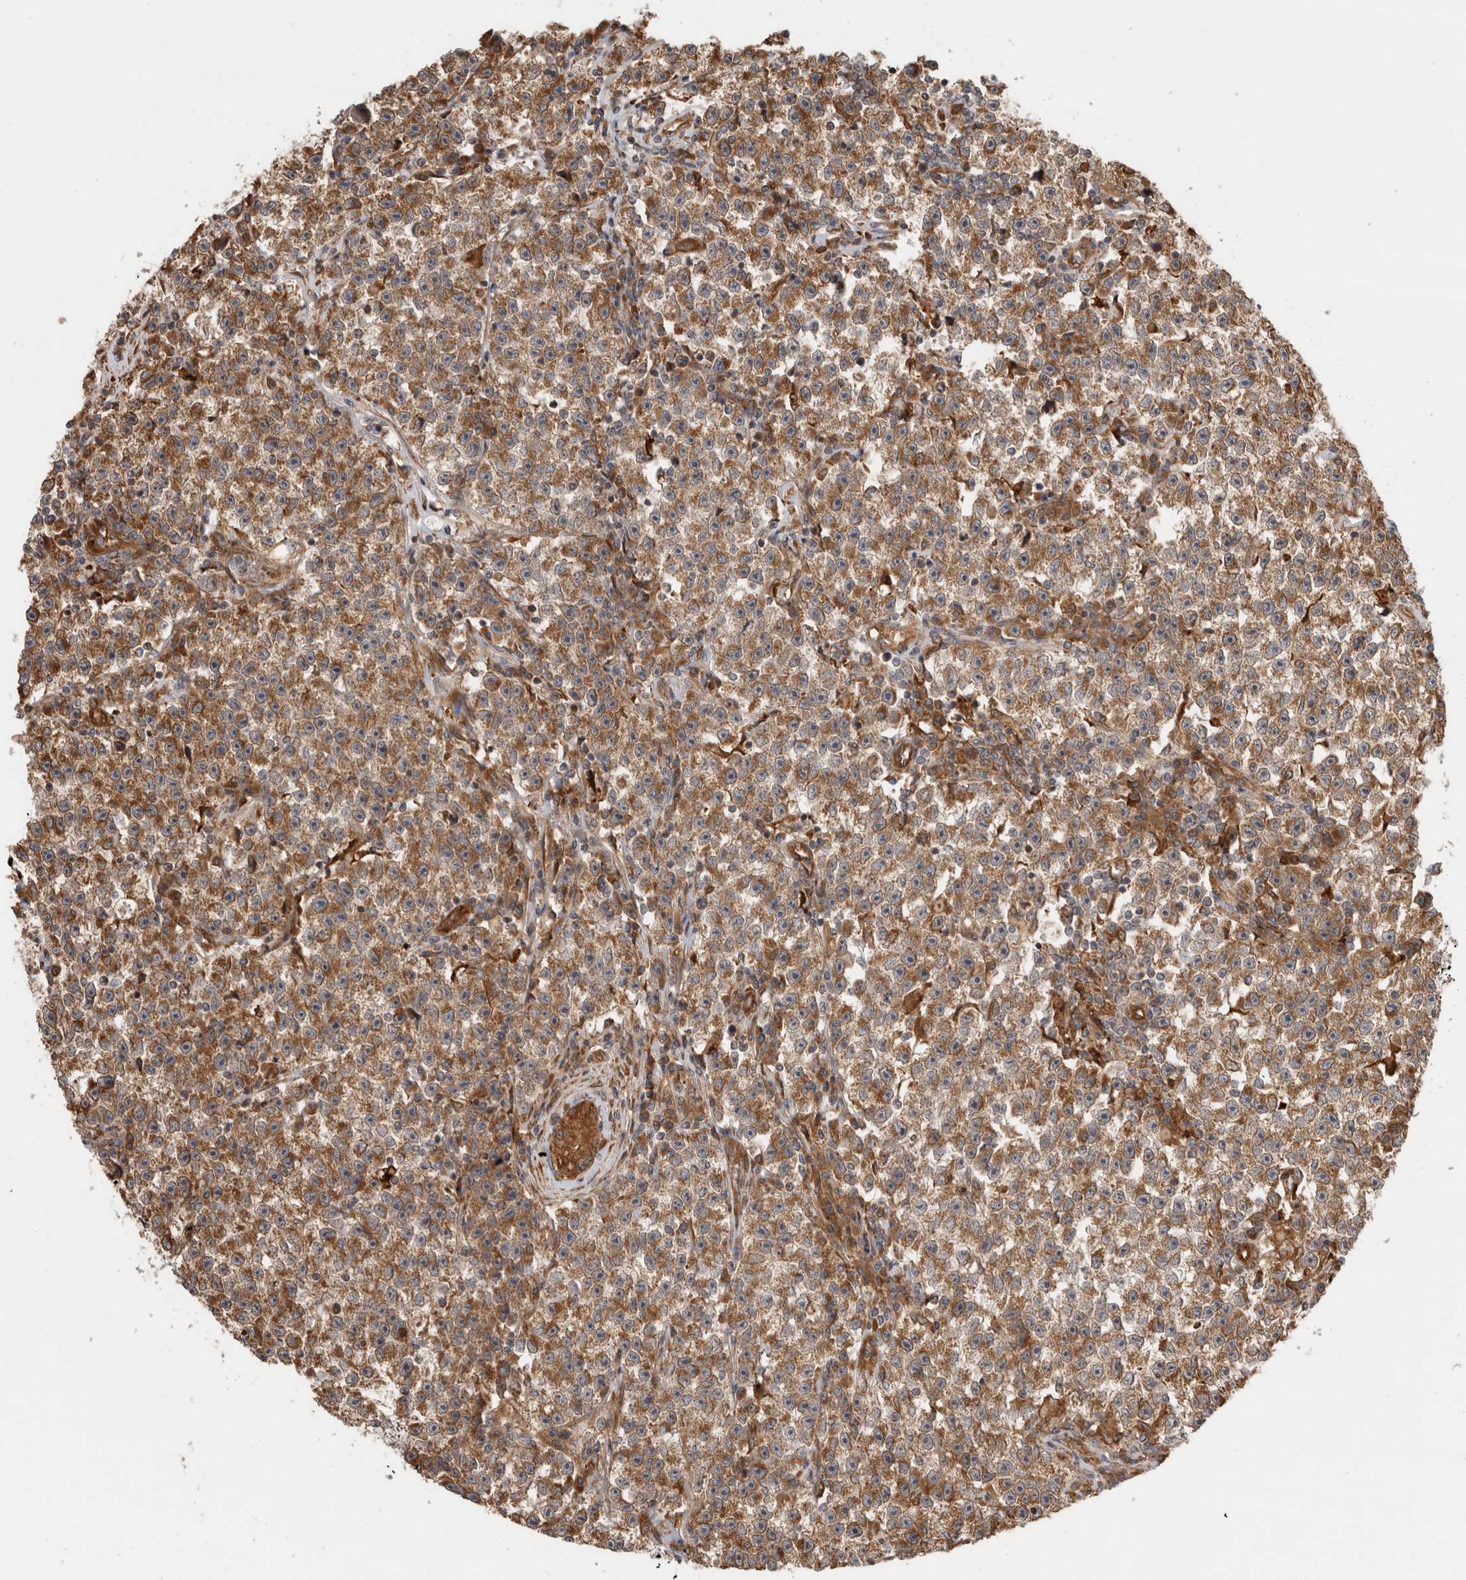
{"staining": {"intensity": "moderate", "quantity": ">75%", "location": "cytoplasmic/membranous"}, "tissue": "testis cancer", "cell_type": "Tumor cells", "image_type": "cancer", "snomed": [{"axis": "morphology", "description": "Seminoma, NOS"}, {"axis": "topography", "description": "Testis"}], "caption": "Immunohistochemistry (IHC) of testis cancer exhibits medium levels of moderate cytoplasmic/membranous staining in about >75% of tumor cells.", "gene": "TUBD1", "patient": {"sex": "male", "age": 22}}